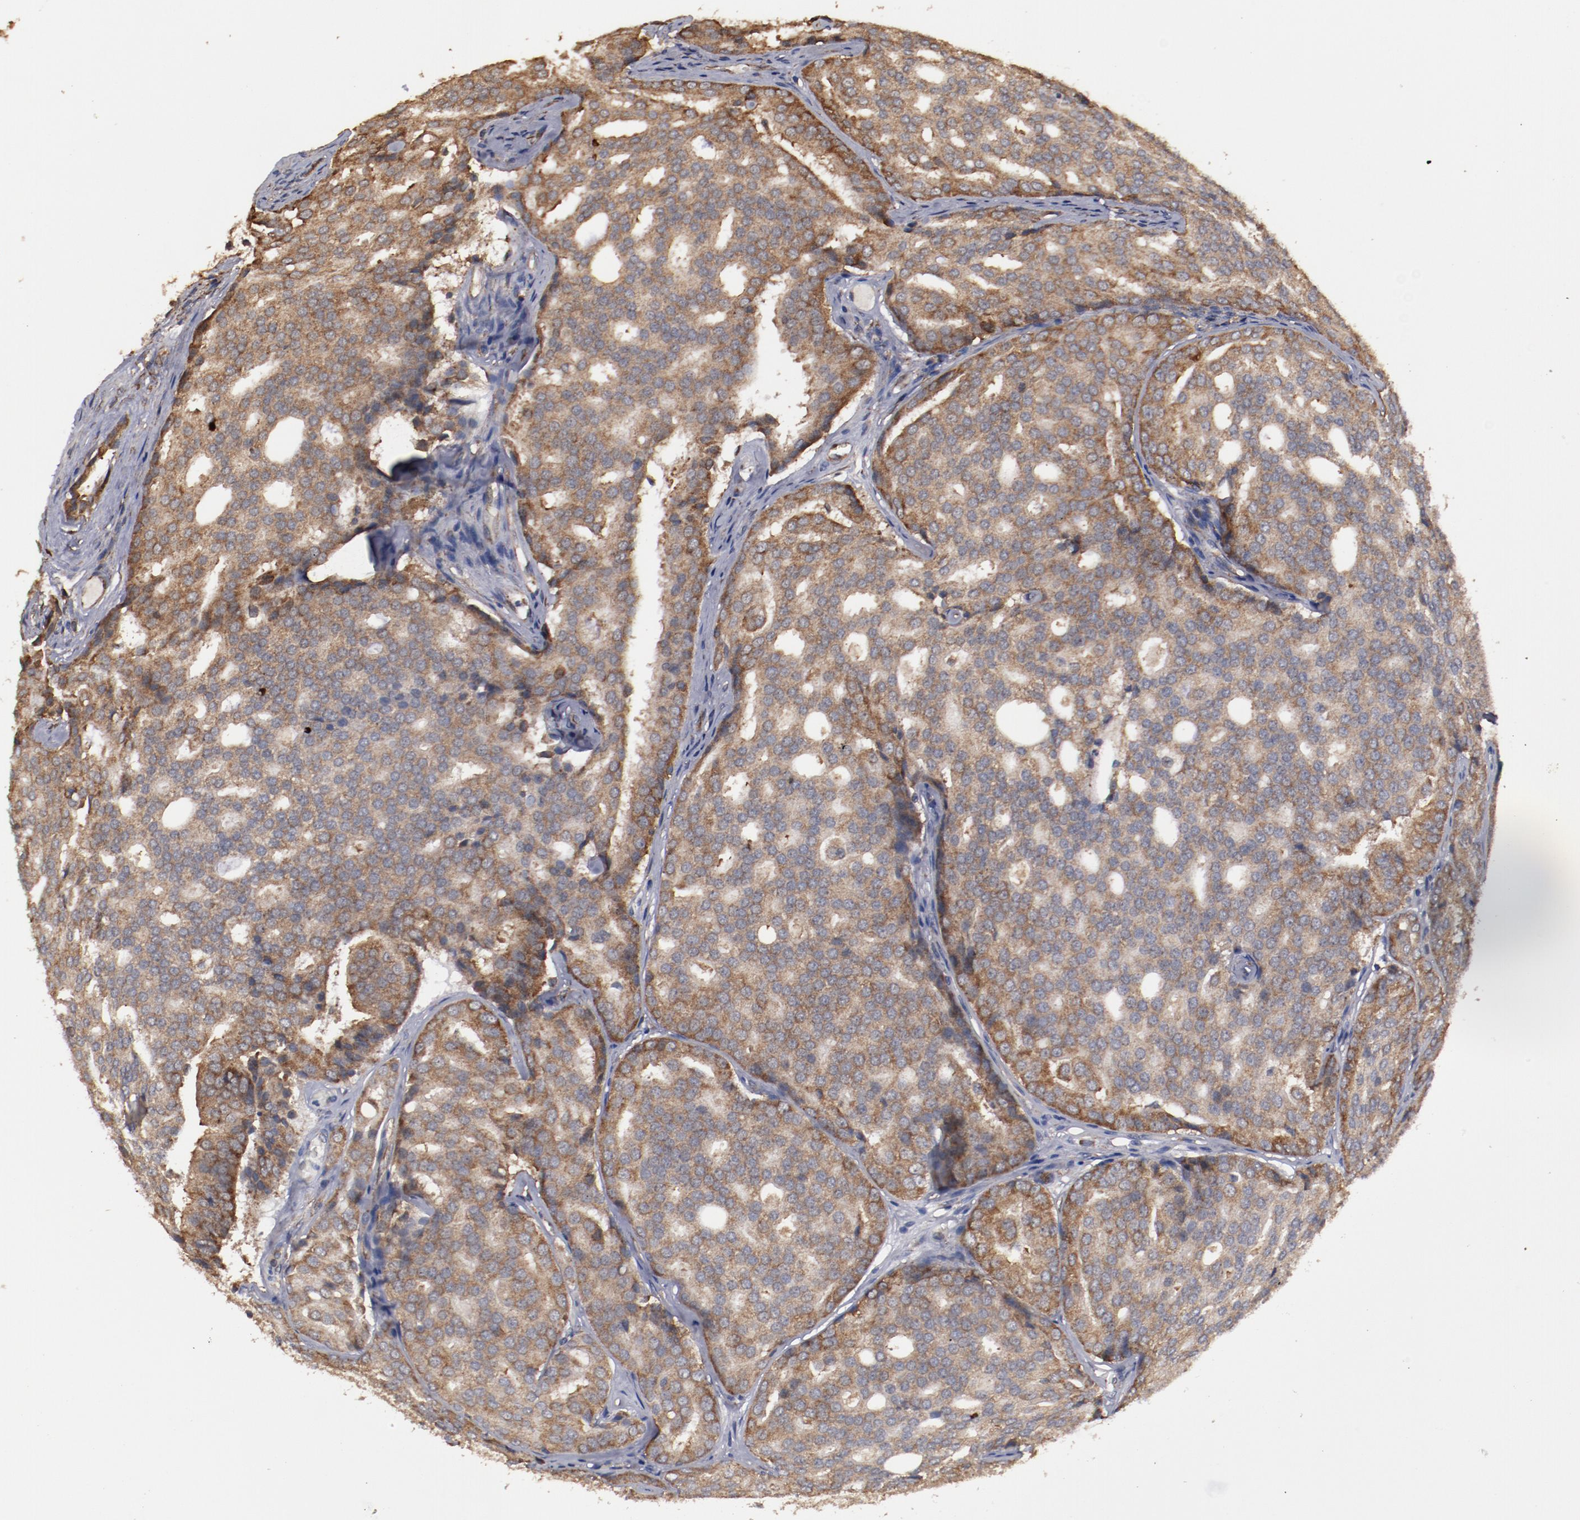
{"staining": {"intensity": "moderate", "quantity": ">75%", "location": "cytoplasmic/membranous"}, "tissue": "prostate cancer", "cell_type": "Tumor cells", "image_type": "cancer", "snomed": [{"axis": "morphology", "description": "Adenocarcinoma, High grade"}, {"axis": "topography", "description": "Prostate"}], "caption": "Immunohistochemistry micrograph of human high-grade adenocarcinoma (prostate) stained for a protein (brown), which reveals medium levels of moderate cytoplasmic/membranous positivity in about >75% of tumor cells.", "gene": "RPS4Y1", "patient": {"sex": "male", "age": 64}}